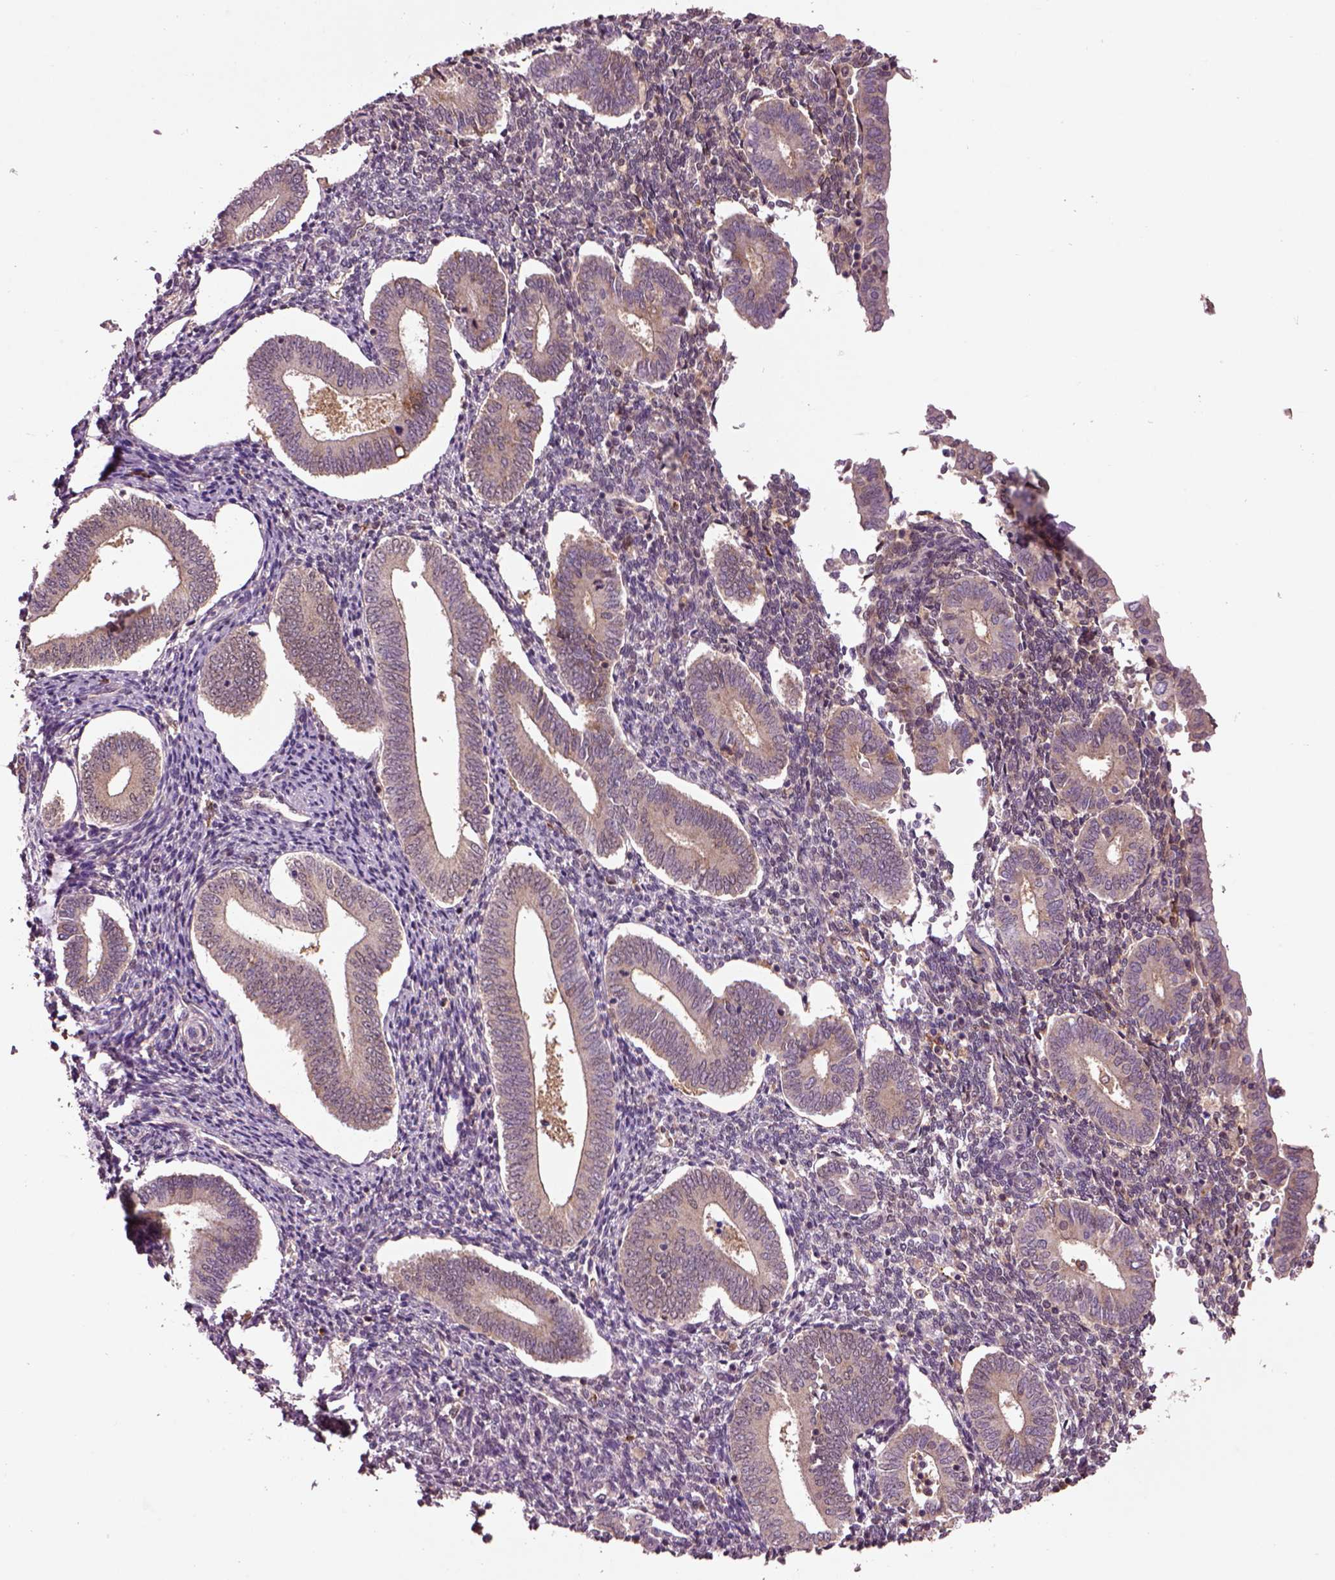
{"staining": {"intensity": "weak", "quantity": ">75%", "location": "cytoplasmic/membranous"}, "tissue": "endometrium", "cell_type": "Cells in endometrial stroma", "image_type": "normal", "snomed": [{"axis": "morphology", "description": "Normal tissue, NOS"}, {"axis": "topography", "description": "Endometrium"}], "caption": "Immunohistochemistry staining of normal endometrium, which reveals low levels of weak cytoplasmic/membranous staining in about >75% of cells in endometrial stroma indicating weak cytoplasmic/membranous protein staining. The staining was performed using DAB (3,3'-diaminobenzidine) (brown) for protein detection and nuclei were counterstained in hematoxylin (blue).", "gene": "MDP1", "patient": {"sex": "female", "age": 40}}